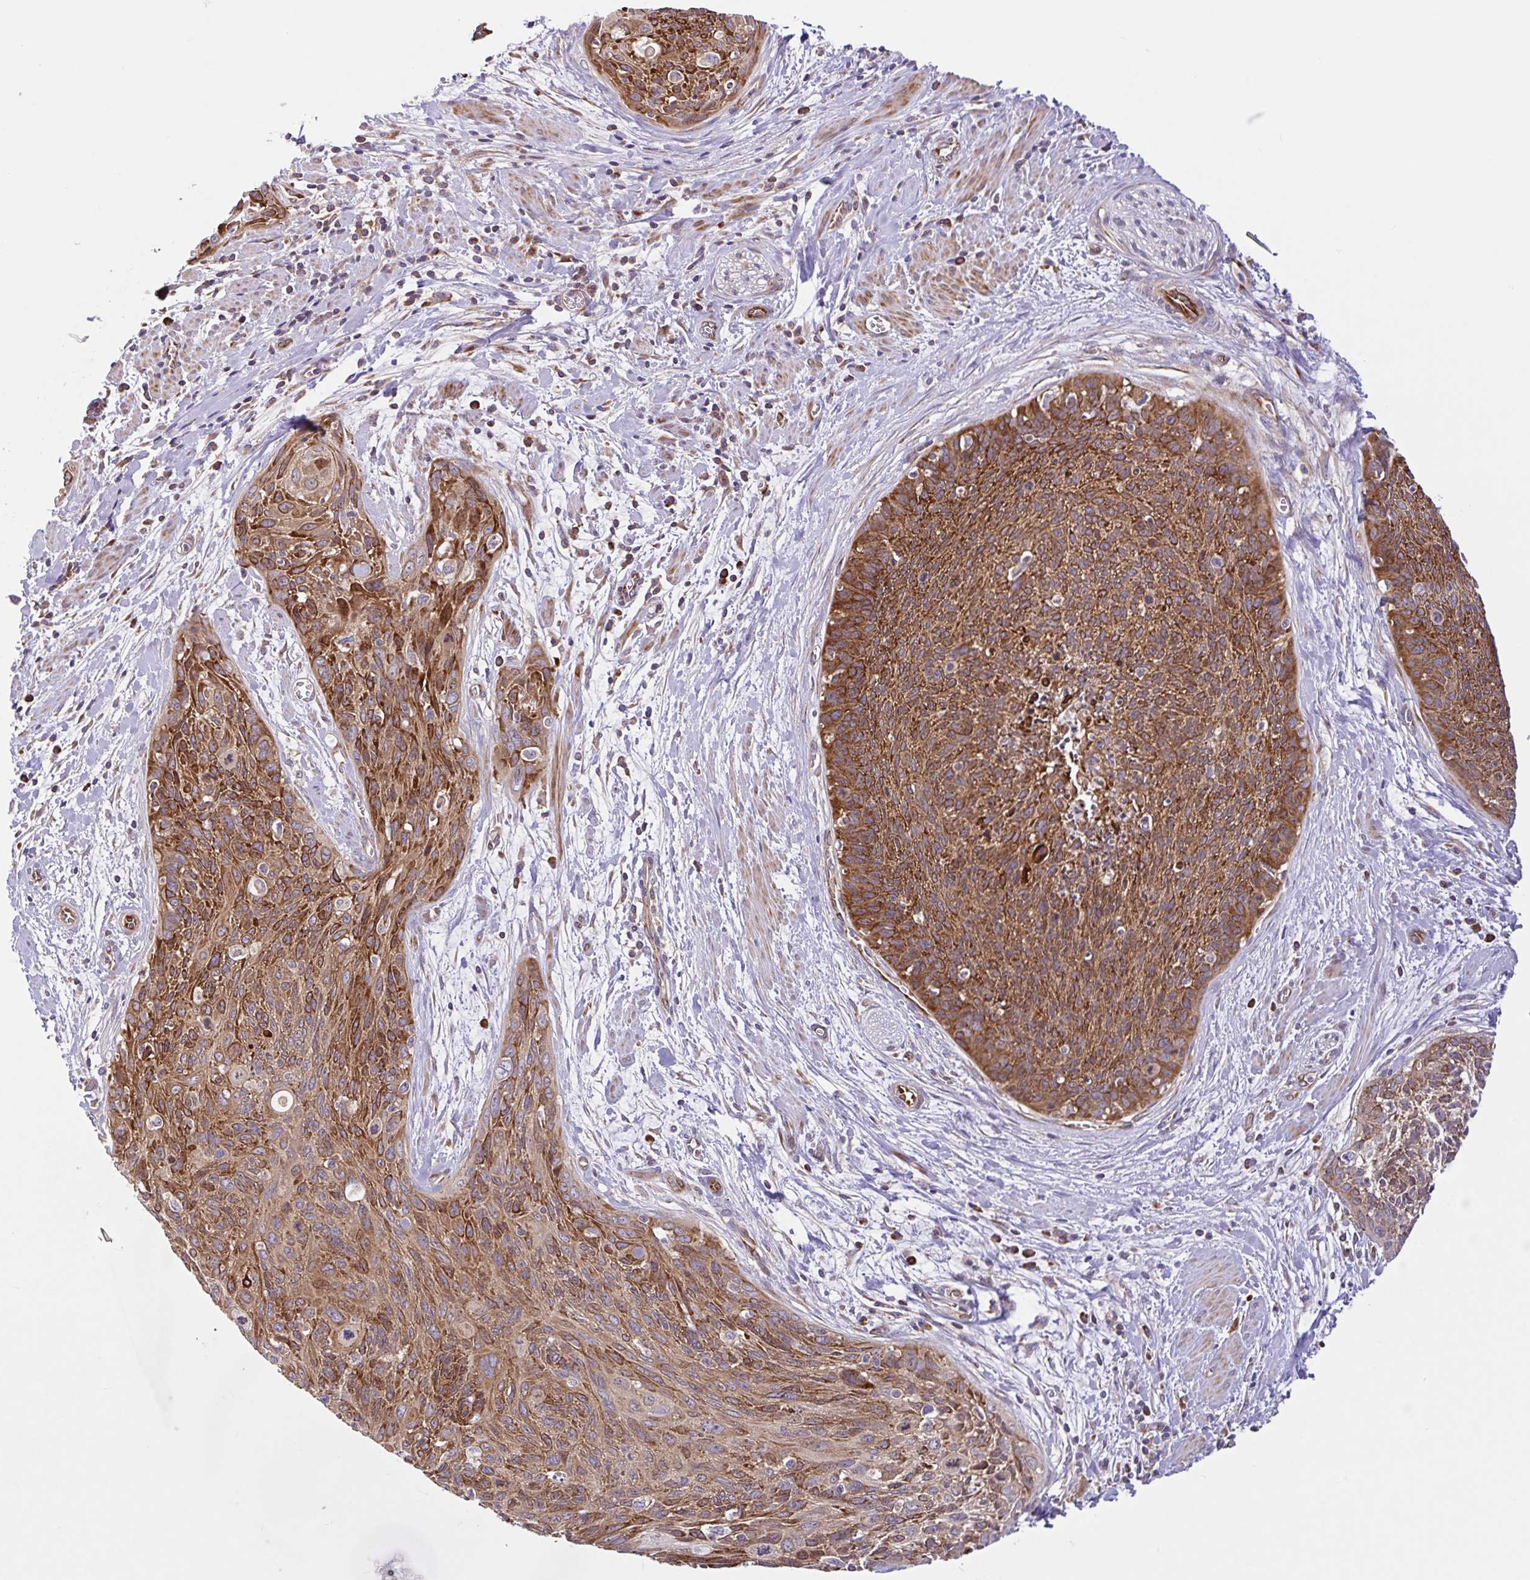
{"staining": {"intensity": "moderate", "quantity": ">75%", "location": "cytoplasmic/membranous"}, "tissue": "cervical cancer", "cell_type": "Tumor cells", "image_type": "cancer", "snomed": [{"axis": "morphology", "description": "Squamous cell carcinoma, NOS"}, {"axis": "topography", "description": "Cervix"}], "caption": "This image demonstrates immunohistochemistry (IHC) staining of human cervical squamous cell carcinoma, with medium moderate cytoplasmic/membranous positivity in about >75% of tumor cells.", "gene": "NTPCR", "patient": {"sex": "female", "age": 55}}